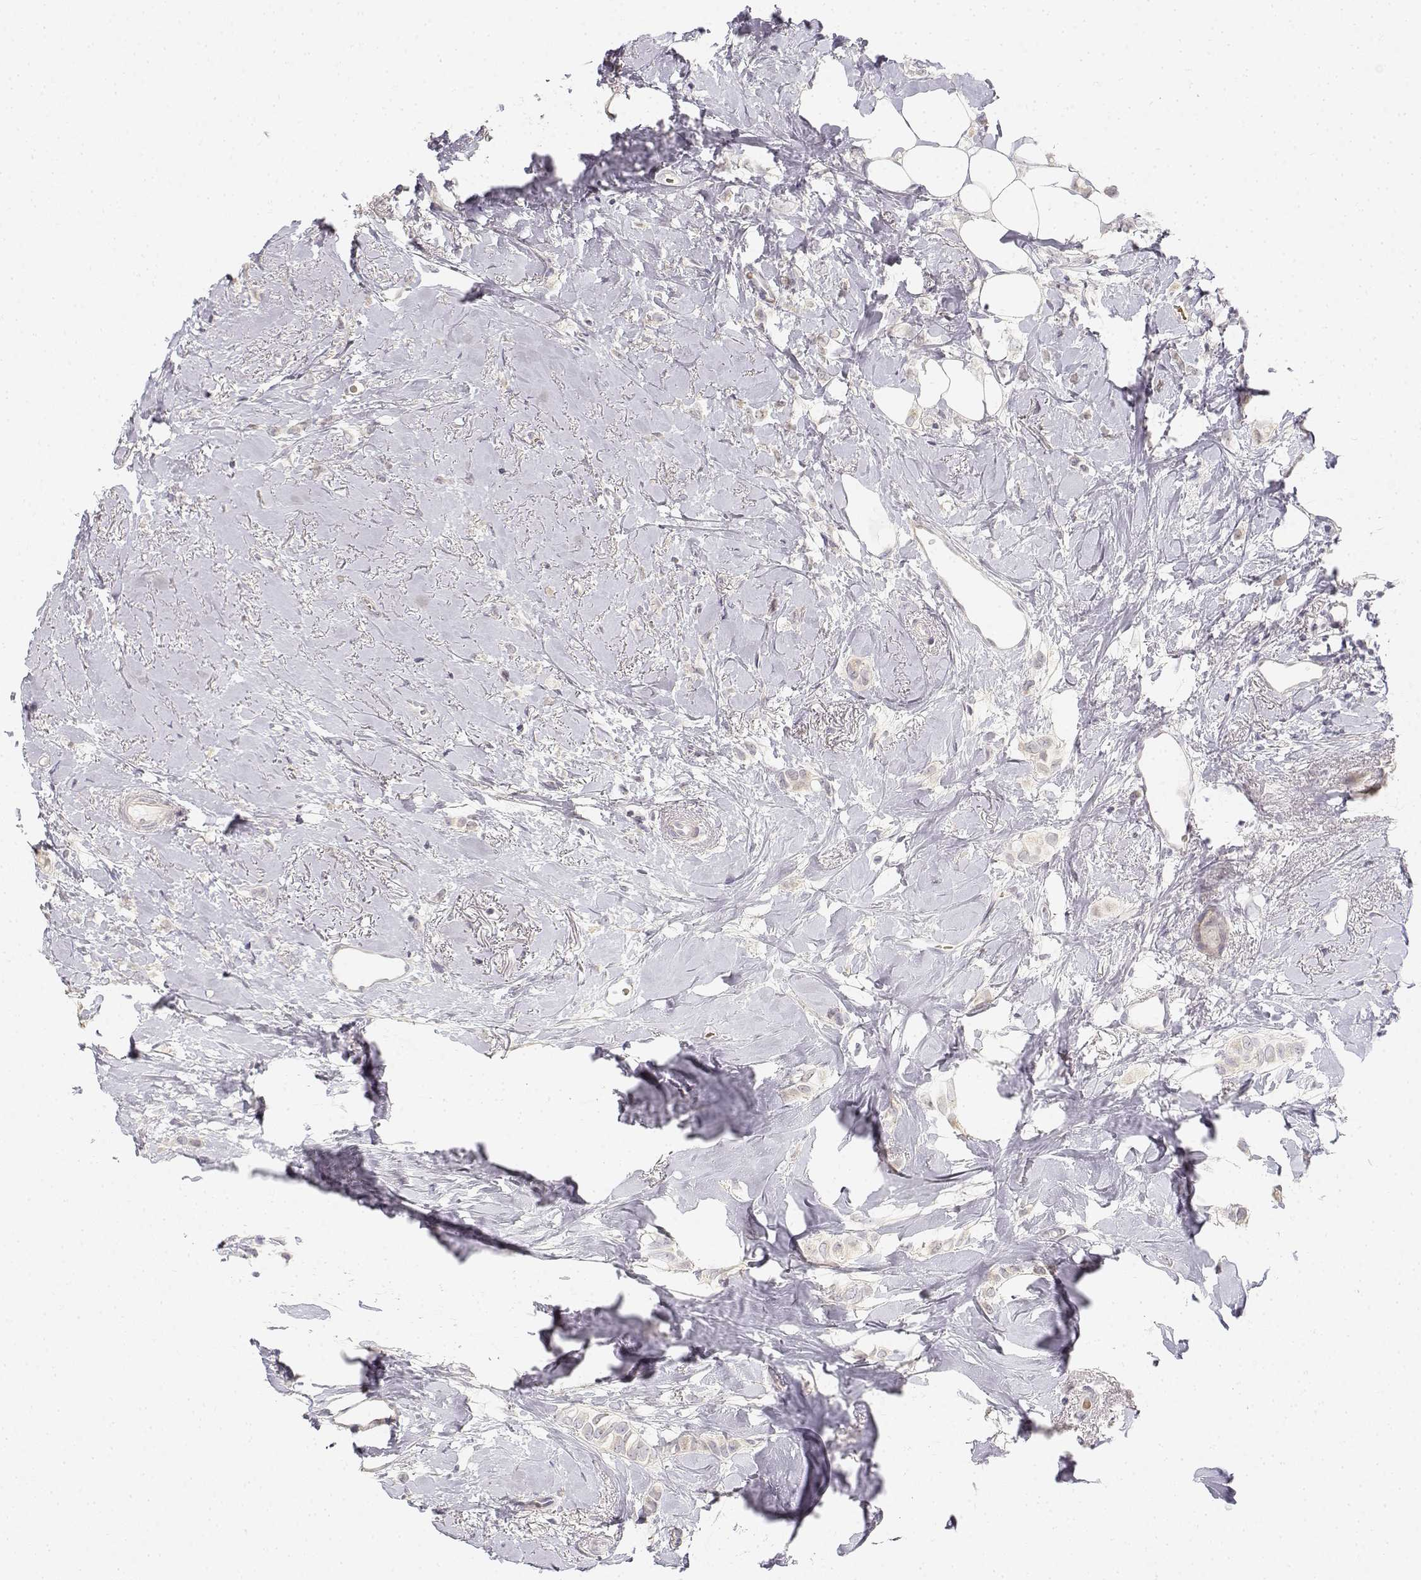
{"staining": {"intensity": "negative", "quantity": "none", "location": "none"}, "tissue": "breast cancer", "cell_type": "Tumor cells", "image_type": "cancer", "snomed": [{"axis": "morphology", "description": "Lobular carcinoma"}, {"axis": "topography", "description": "Breast"}], "caption": "The photomicrograph exhibits no significant expression in tumor cells of lobular carcinoma (breast).", "gene": "GLIPR1L2", "patient": {"sex": "female", "age": 66}}